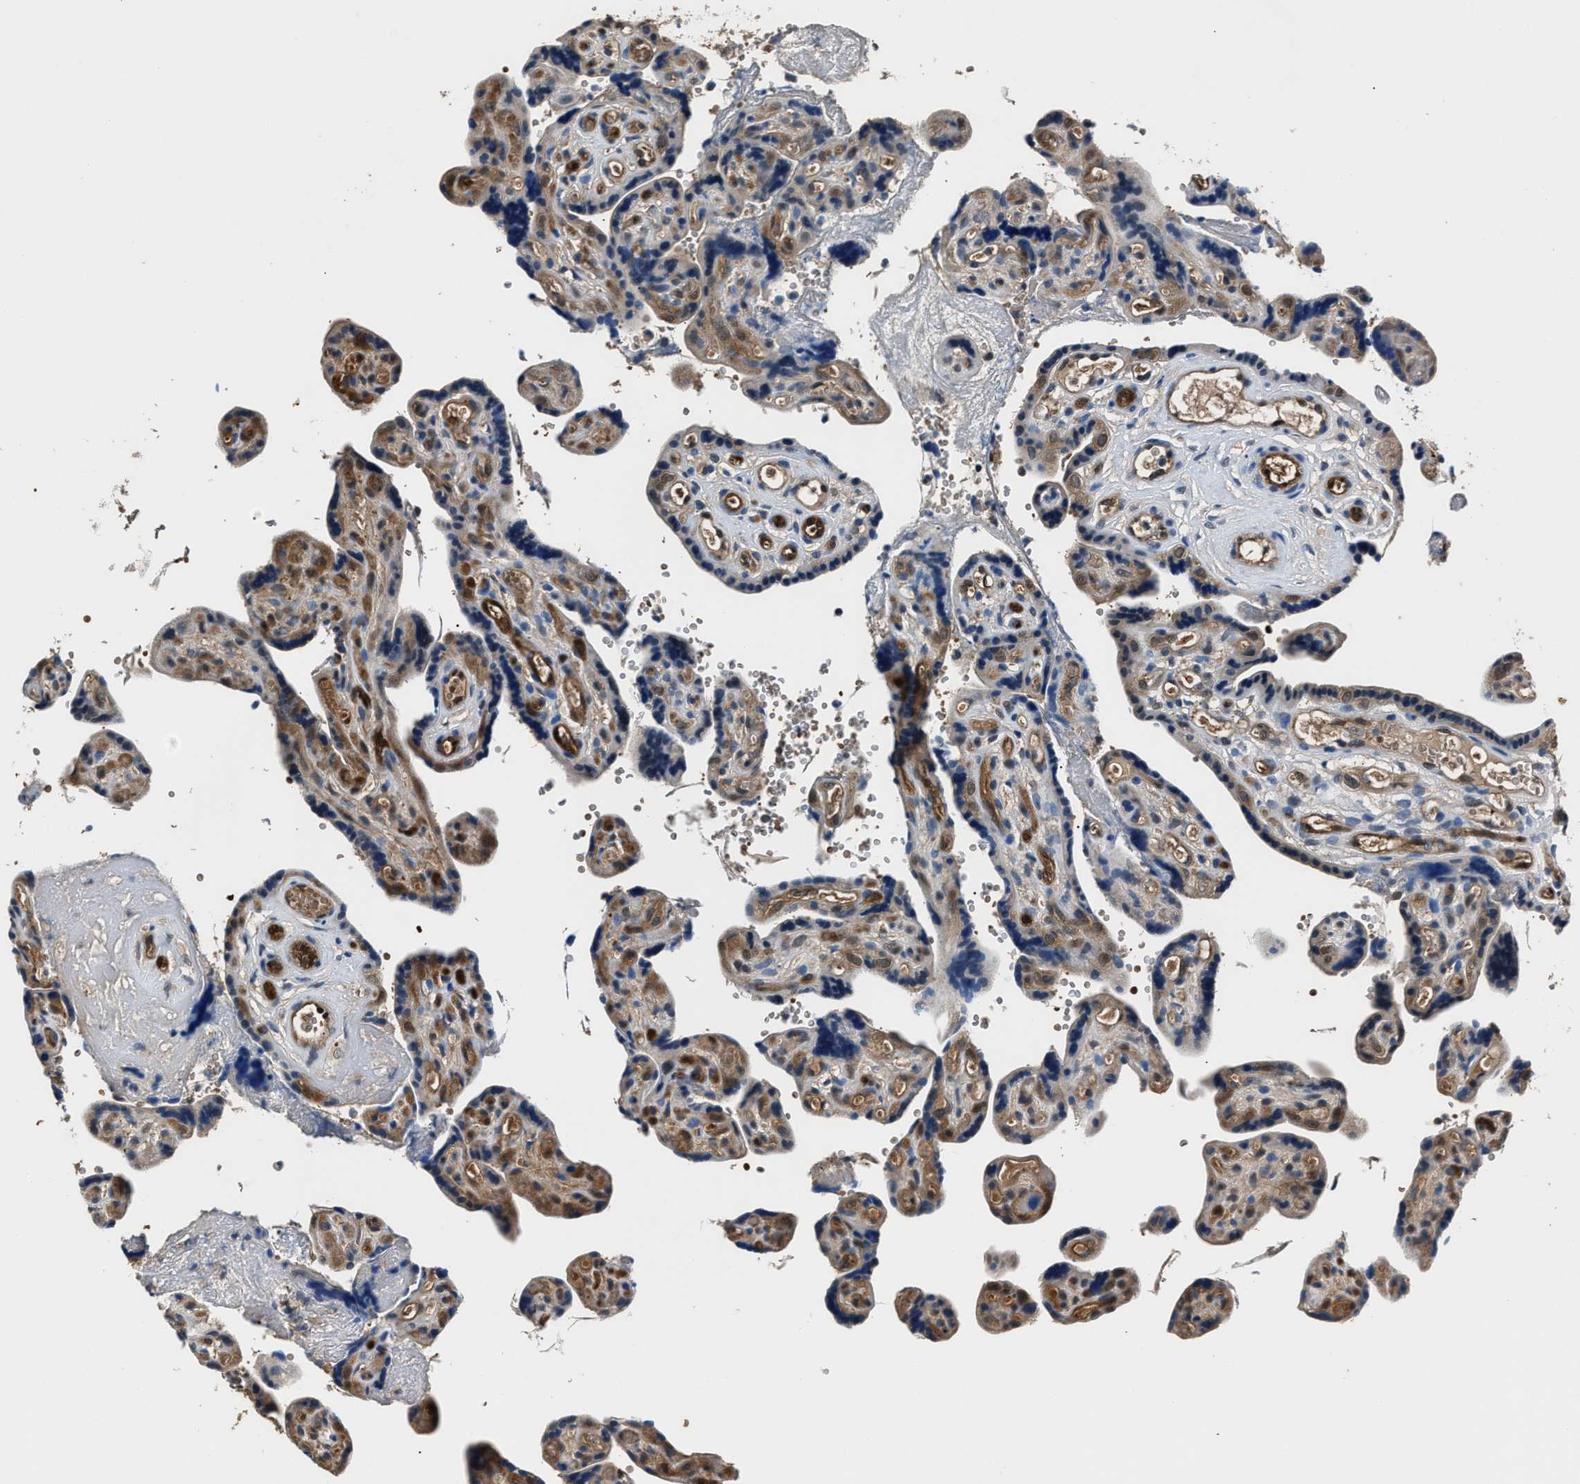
{"staining": {"intensity": "strong", "quantity": "25%-75%", "location": "cytoplasmic/membranous,nuclear"}, "tissue": "placenta", "cell_type": "Decidual cells", "image_type": "normal", "snomed": [{"axis": "morphology", "description": "Normal tissue, NOS"}, {"axis": "topography", "description": "Placenta"}], "caption": "An IHC image of benign tissue is shown. Protein staining in brown labels strong cytoplasmic/membranous,nuclear positivity in placenta within decidual cells.", "gene": "PPA1", "patient": {"sex": "female", "age": 30}}